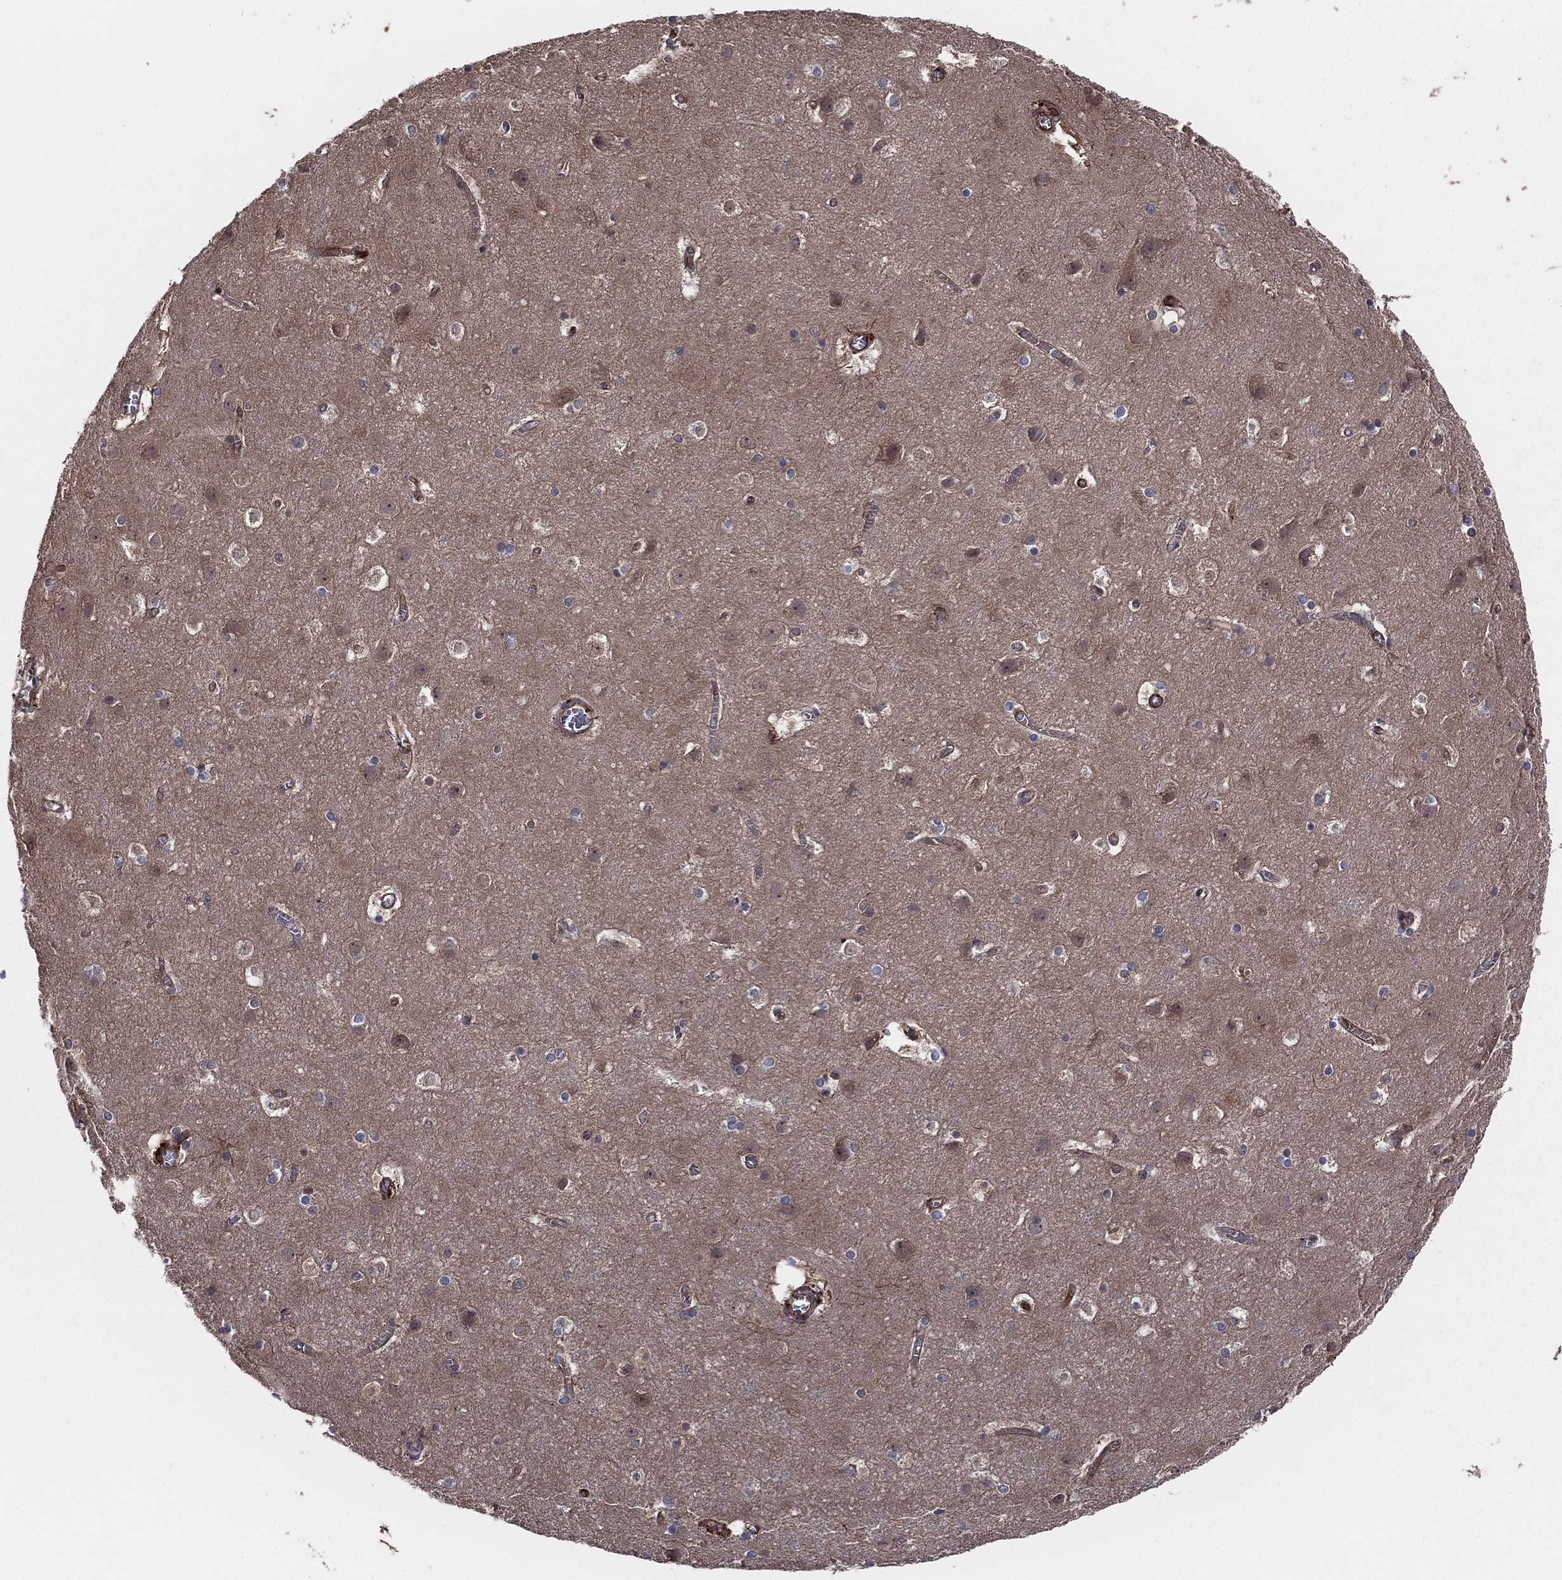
{"staining": {"intensity": "negative", "quantity": "none", "location": "none"}, "tissue": "cerebral cortex", "cell_type": "Endothelial cells", "image_type": "normal", "snomed": [{"axis": "morphology", "description": "Normal tissue, NOS"}, {"axis": "topography", "description": "Cerebral cortex"}], "caption": "Endothelial cells show no significant protein positivity in normal cerebral cortex. The staining was performed using DAB (3,3'-diaminobenzidine) to visualize the protein expression in brown, while the nuclei were stained in blue with hematoxylin (Magnification: 20x).", "gene": "CERT1", "patient": {"sex": "male", "age": 59}}